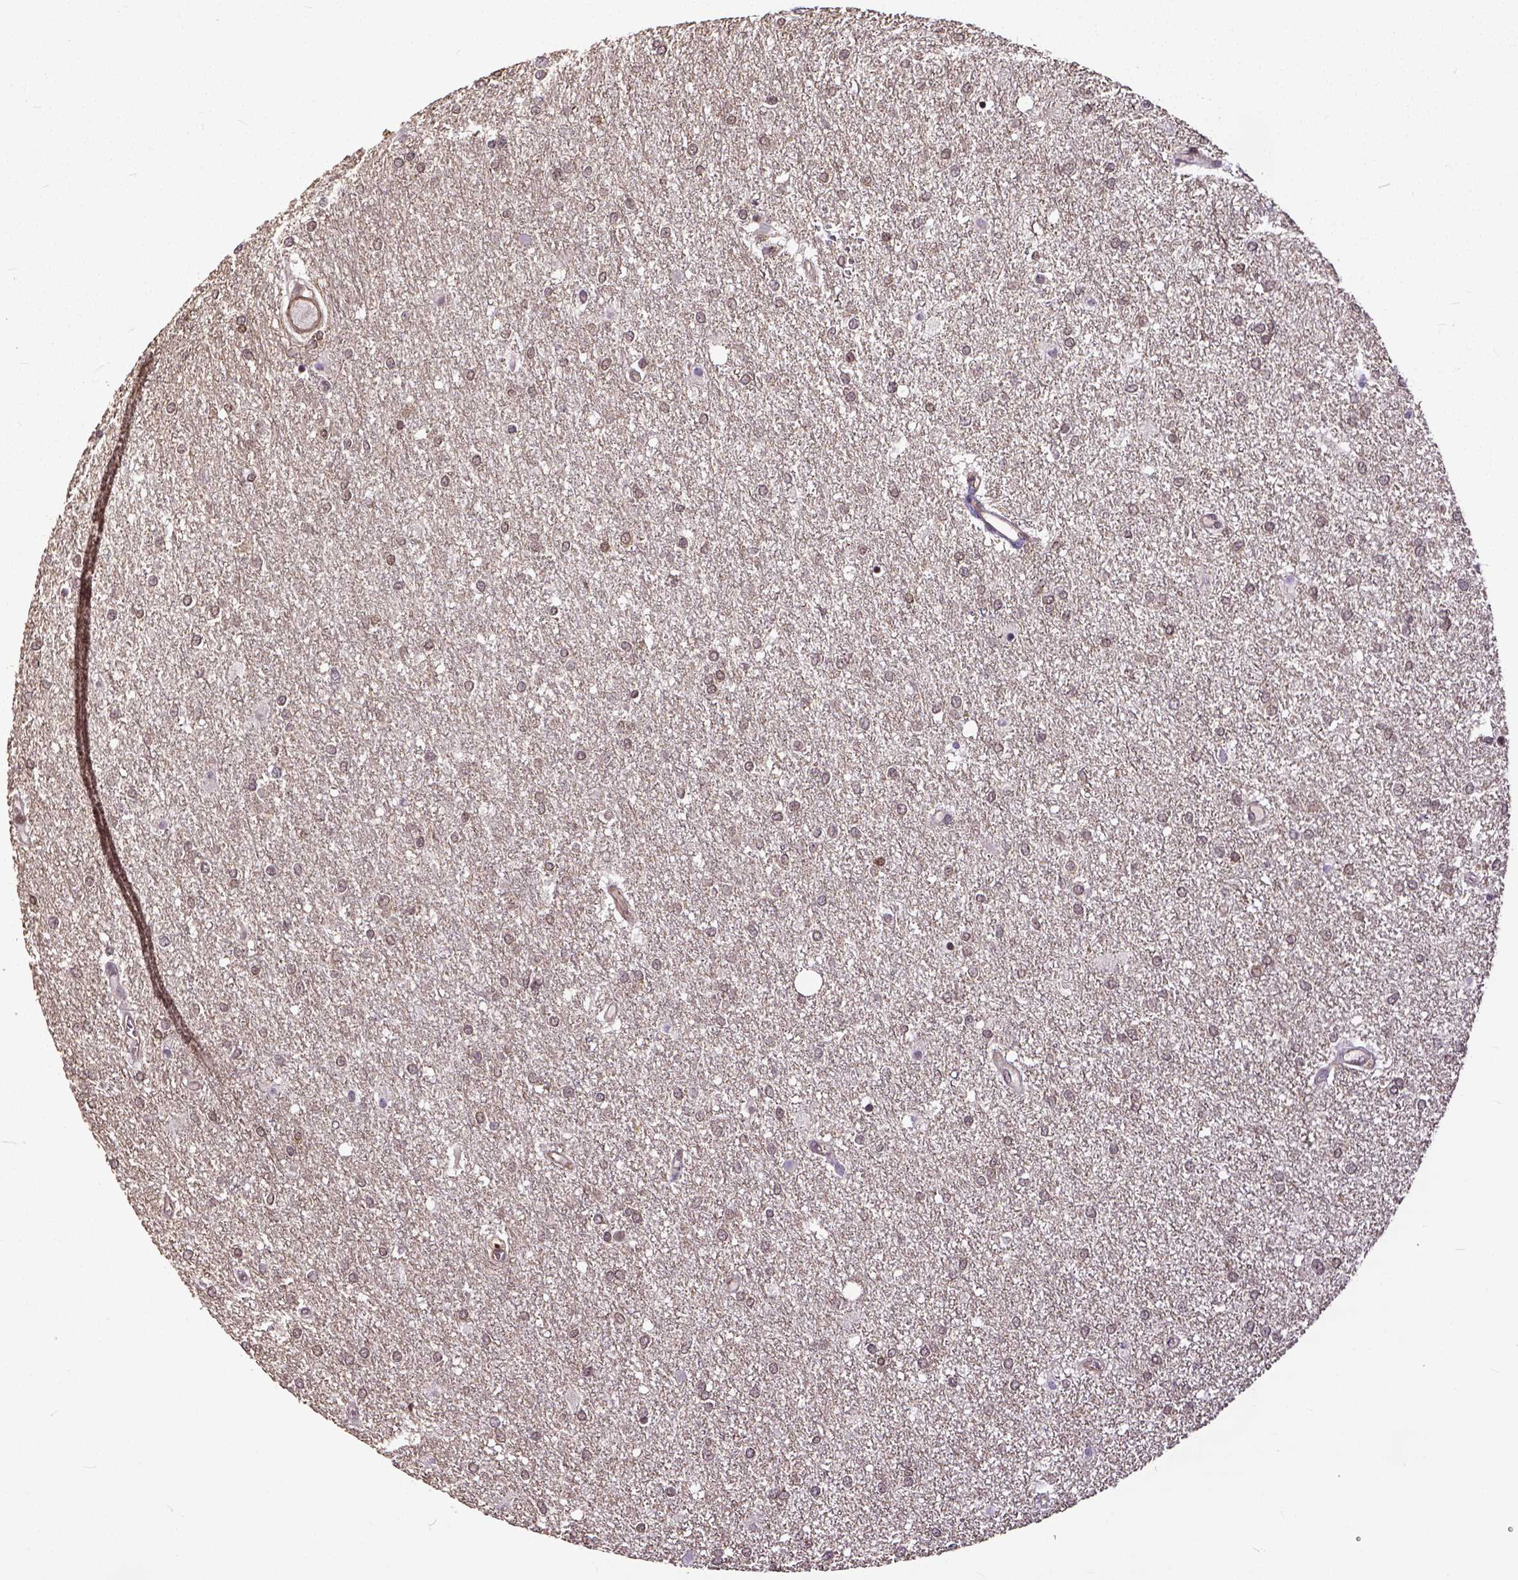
{"staining": {"intensity": "weak", "quantity": "25%-75%", "location": "cytoplasmic/membranous"}, "tissue": "glioma", "cell_type": "Tumor cells", "image_type": "cancer", "snomed": [{"axis": "morphology", "description": "Glioma, malignant, High grade"}, {"axis": "topography", "description": "Brain"}], "caption": "Immunohistochemical staining of human malignant high-grade glioma demonstrates weak cytoplasmic/membranous protein expression in about 25%-75% of tumor cells. The protein is shown in brown color, while the nuclei are stained blue.", "gene": "DICER1", "patient": {"sex": "female", "age": 61}}